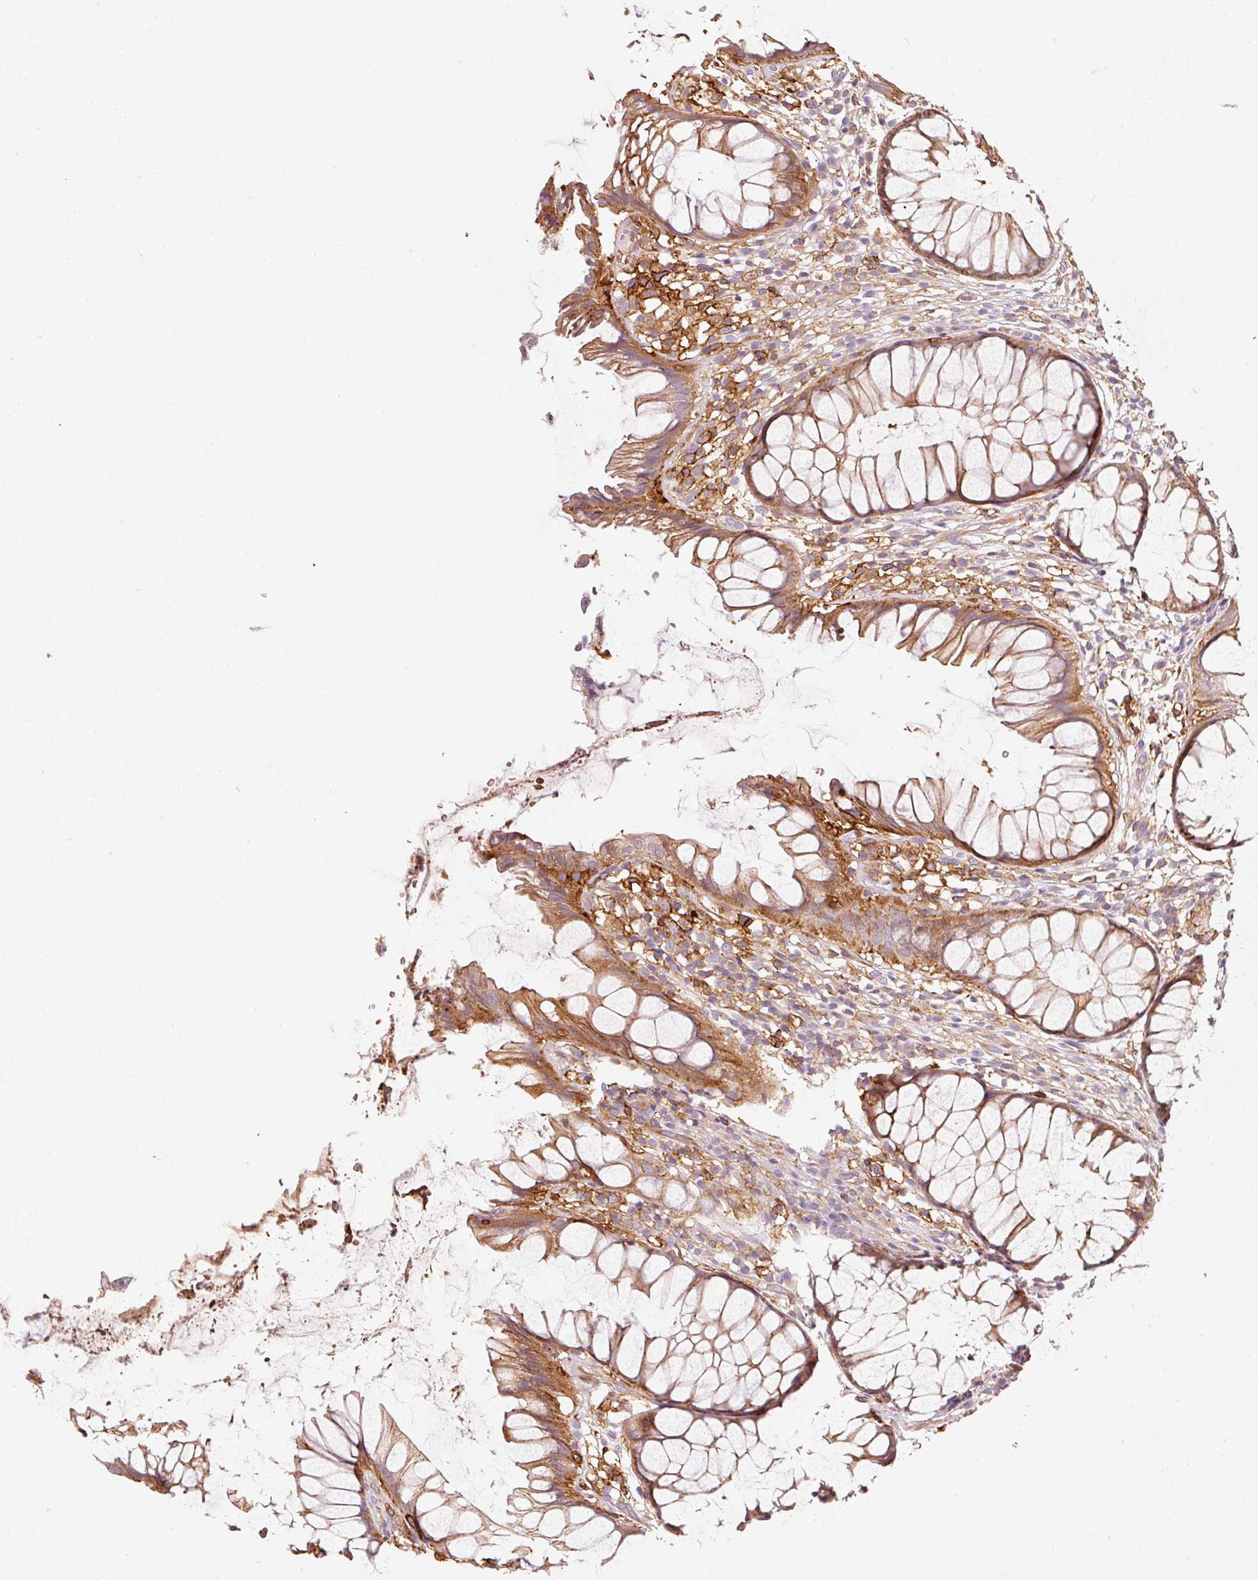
{"staining": {"intensity": "strong", "quantity": ">75%", "location": "cytoplasmic/membranous"}, "tissue": "rectum", "cell_type": "Glandular cells", "image_type": "normal", "snomed": [{"axis": "morphology", "description": "Normal tissue, NOS"}, {"axis": "topography", "description": "Smooth muscle"}, {"axis": "topography", "description": "Rectum"}], "caption": "Protein expression analysis of normal rectum shows strong cytoplasmic/membranous expression in about >75% of glandular cells.", "gene": "IQGAP2", "patient": {"sex": "male", "age": 53}}